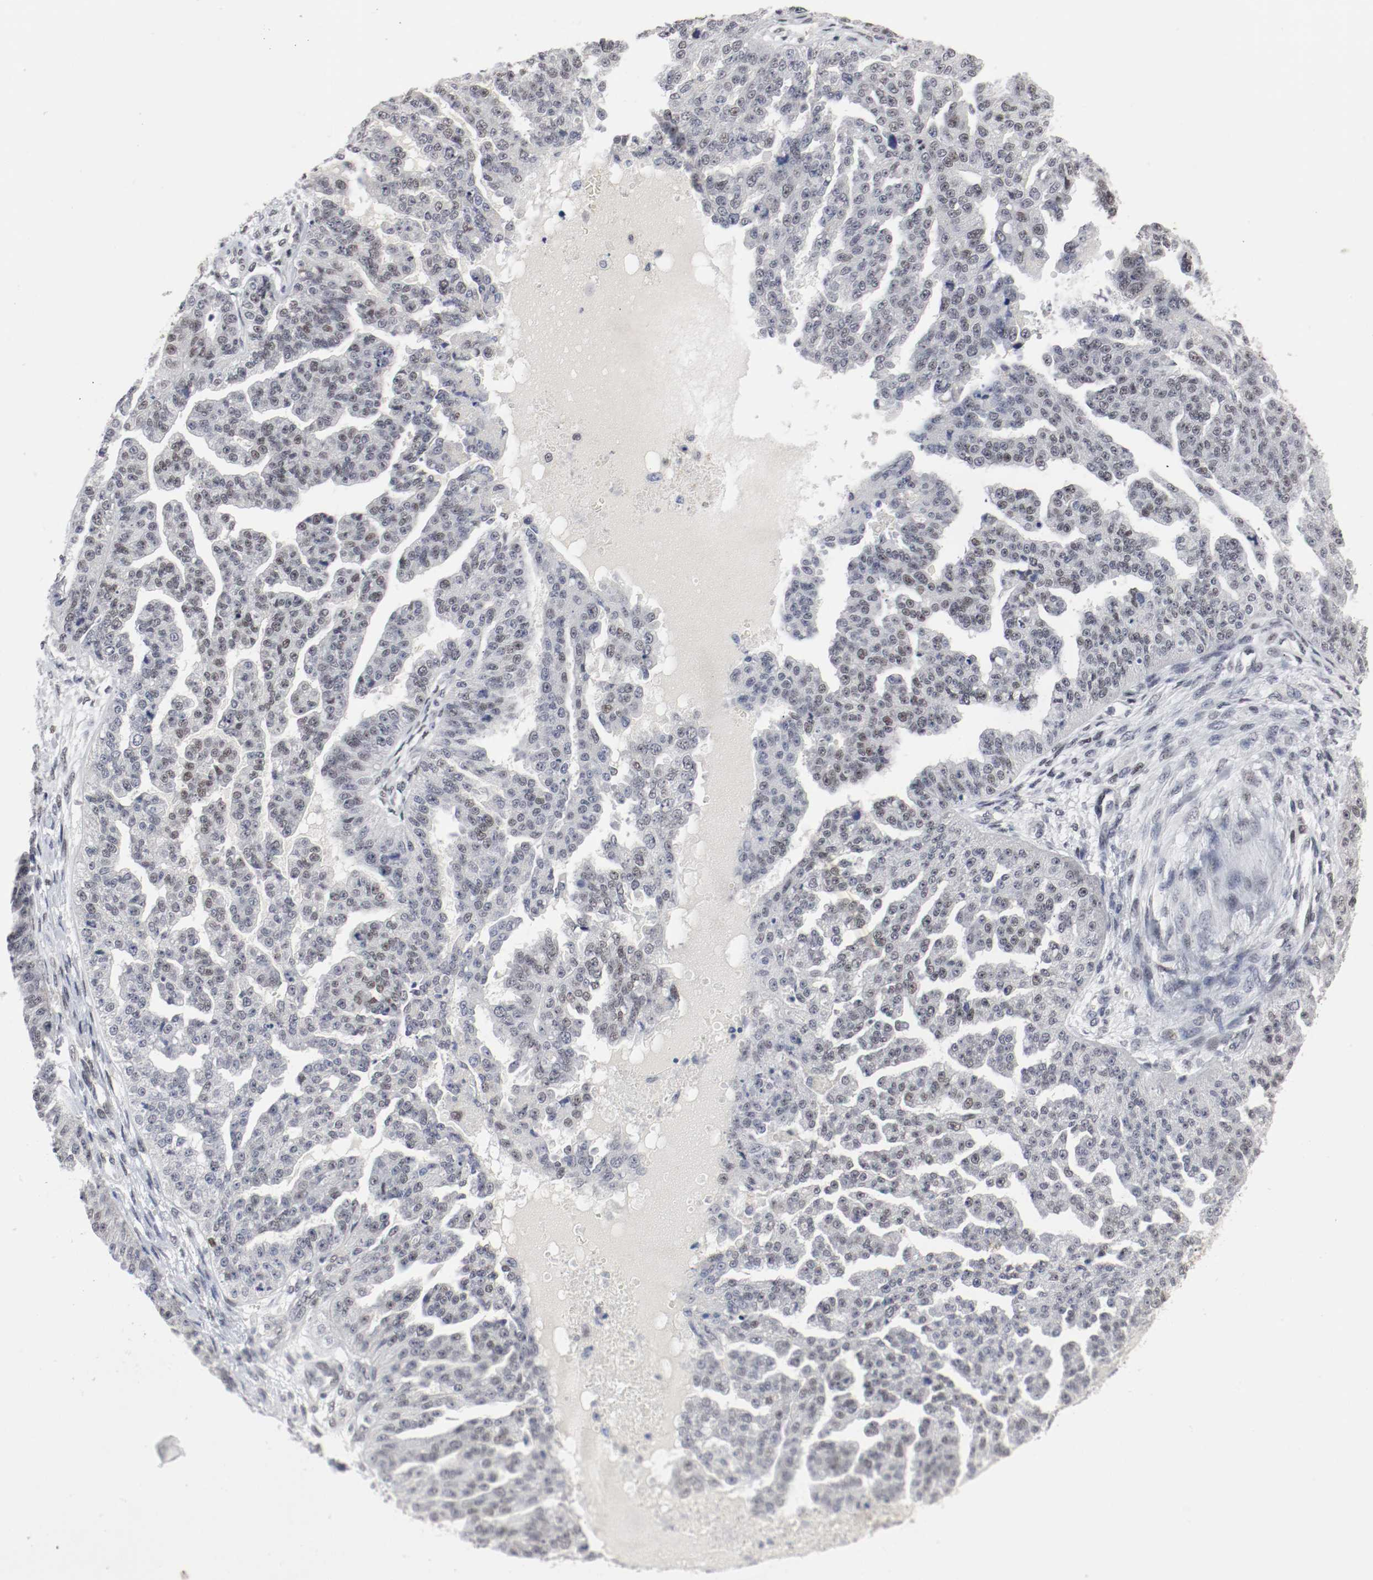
{"staining": {"intensity": "weak", "quantity": "<25%", "location": "nuclear"}, "tissue": "ovarian cancer", "cell_type": "Tumor cells", "image_type": "cancer", "snomed": [{"axis": "morphology", "description": "Cystadenocarcinoma, serous, NOS"}, {"axis": "topography", "description": "Ovary"}], "caption": "A high-resolution image shows immunohistochemistry (IHC) staining of serous cystadenocarcinoma (ovarian), which shows no significant positivity in tumor cells.", "gene": "JUND", "patient": {"sex": "female", "age": 58}}